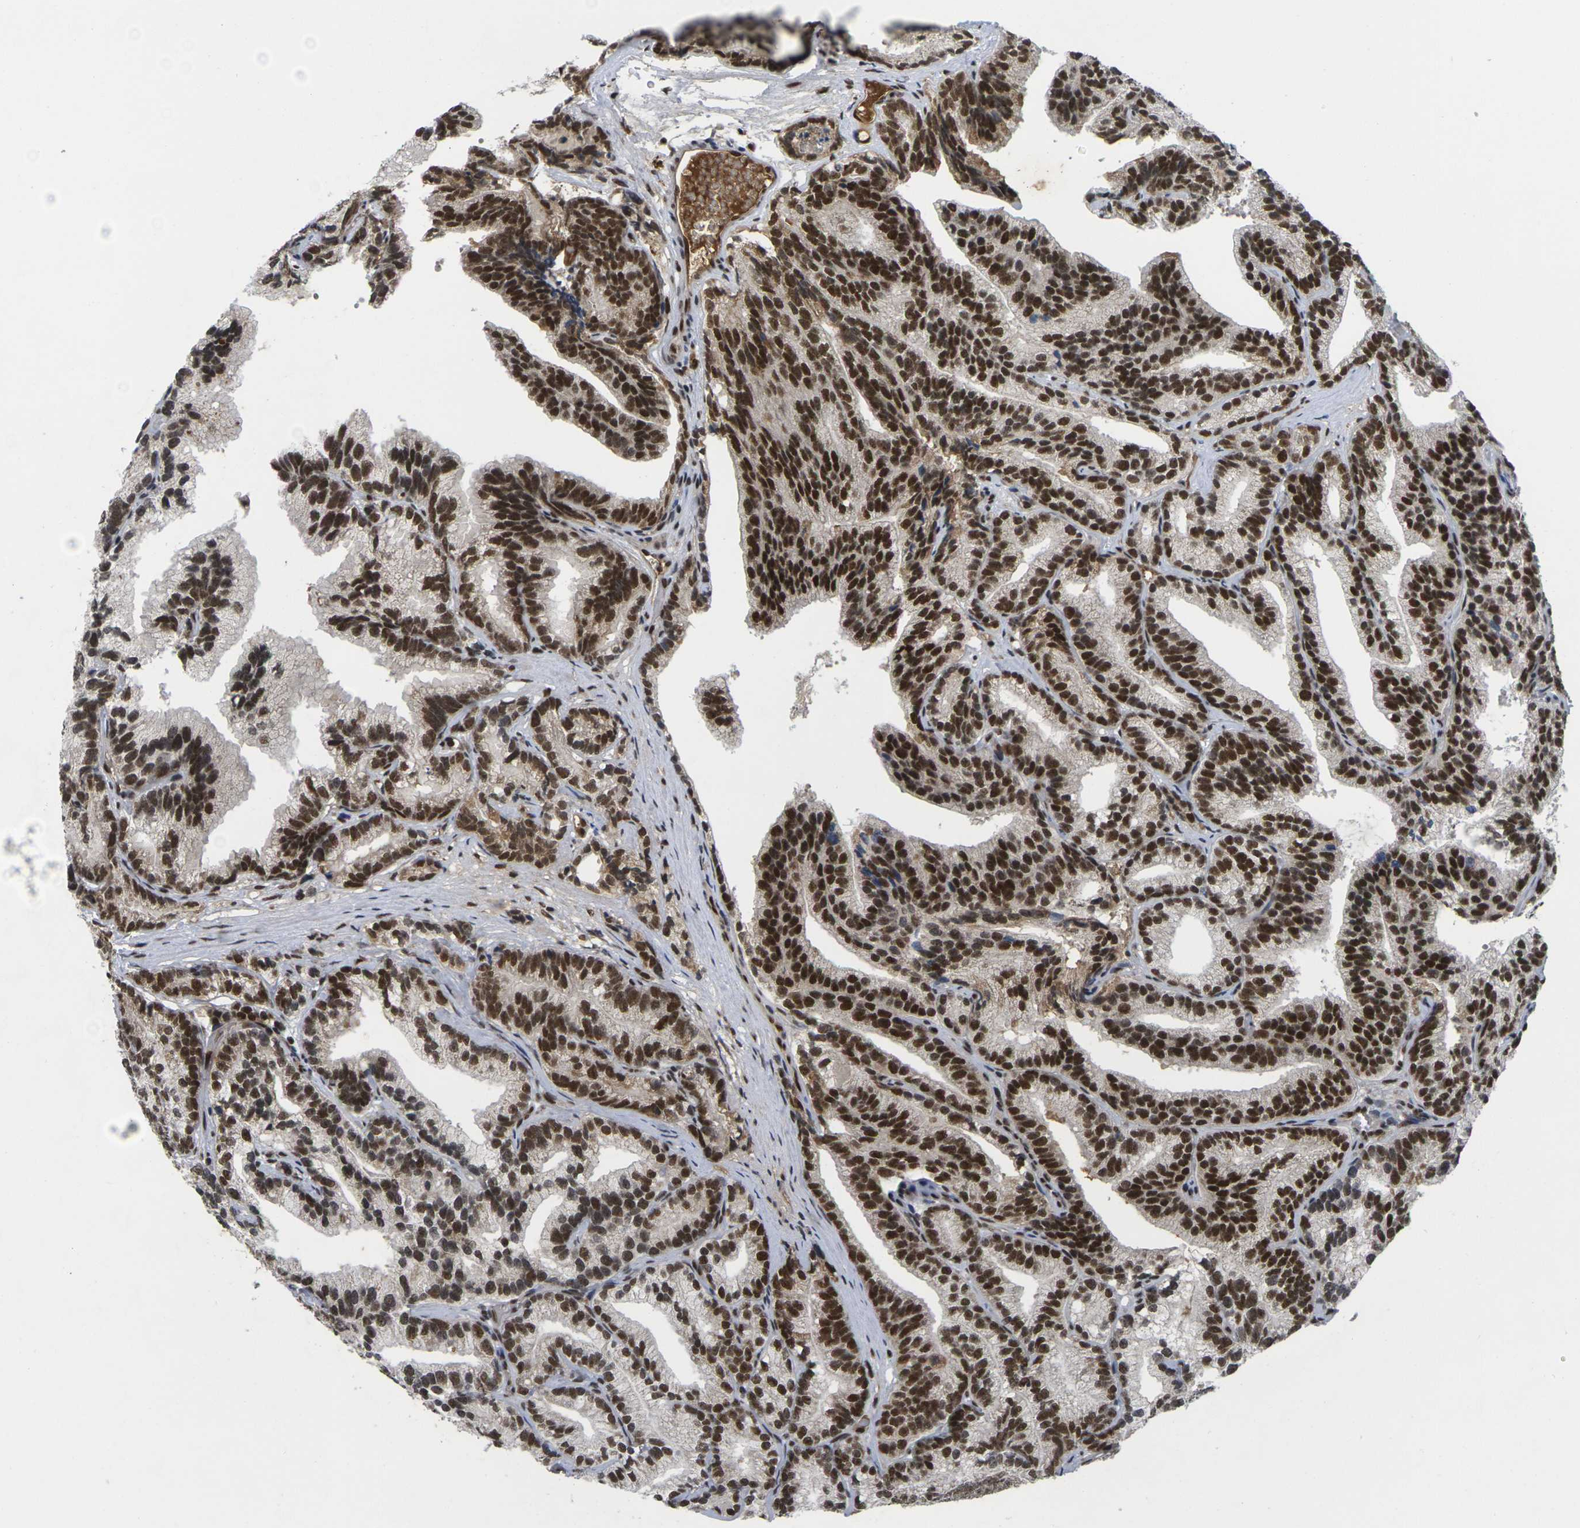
{"staining": {"intensity": "strong", "quantity": ">75%", "location": "nuclear"}, "tissue": "prostate cancer", "cell_type": "Tumor cells", "image_type": "cancer", "snomed": [{"axis": "morphology", "description": "Adenocarcinoma, Low grade"}, {"axis": "topography", "description": "Prostate"}], "caption": "Prostate low-grade adenocarcinoma stained with a brown dye displays strong nuclear positive staining in about >75% of tumor cells.", "gene": "GTF2E1", "patient": {"sex": "male", "age": 89}}